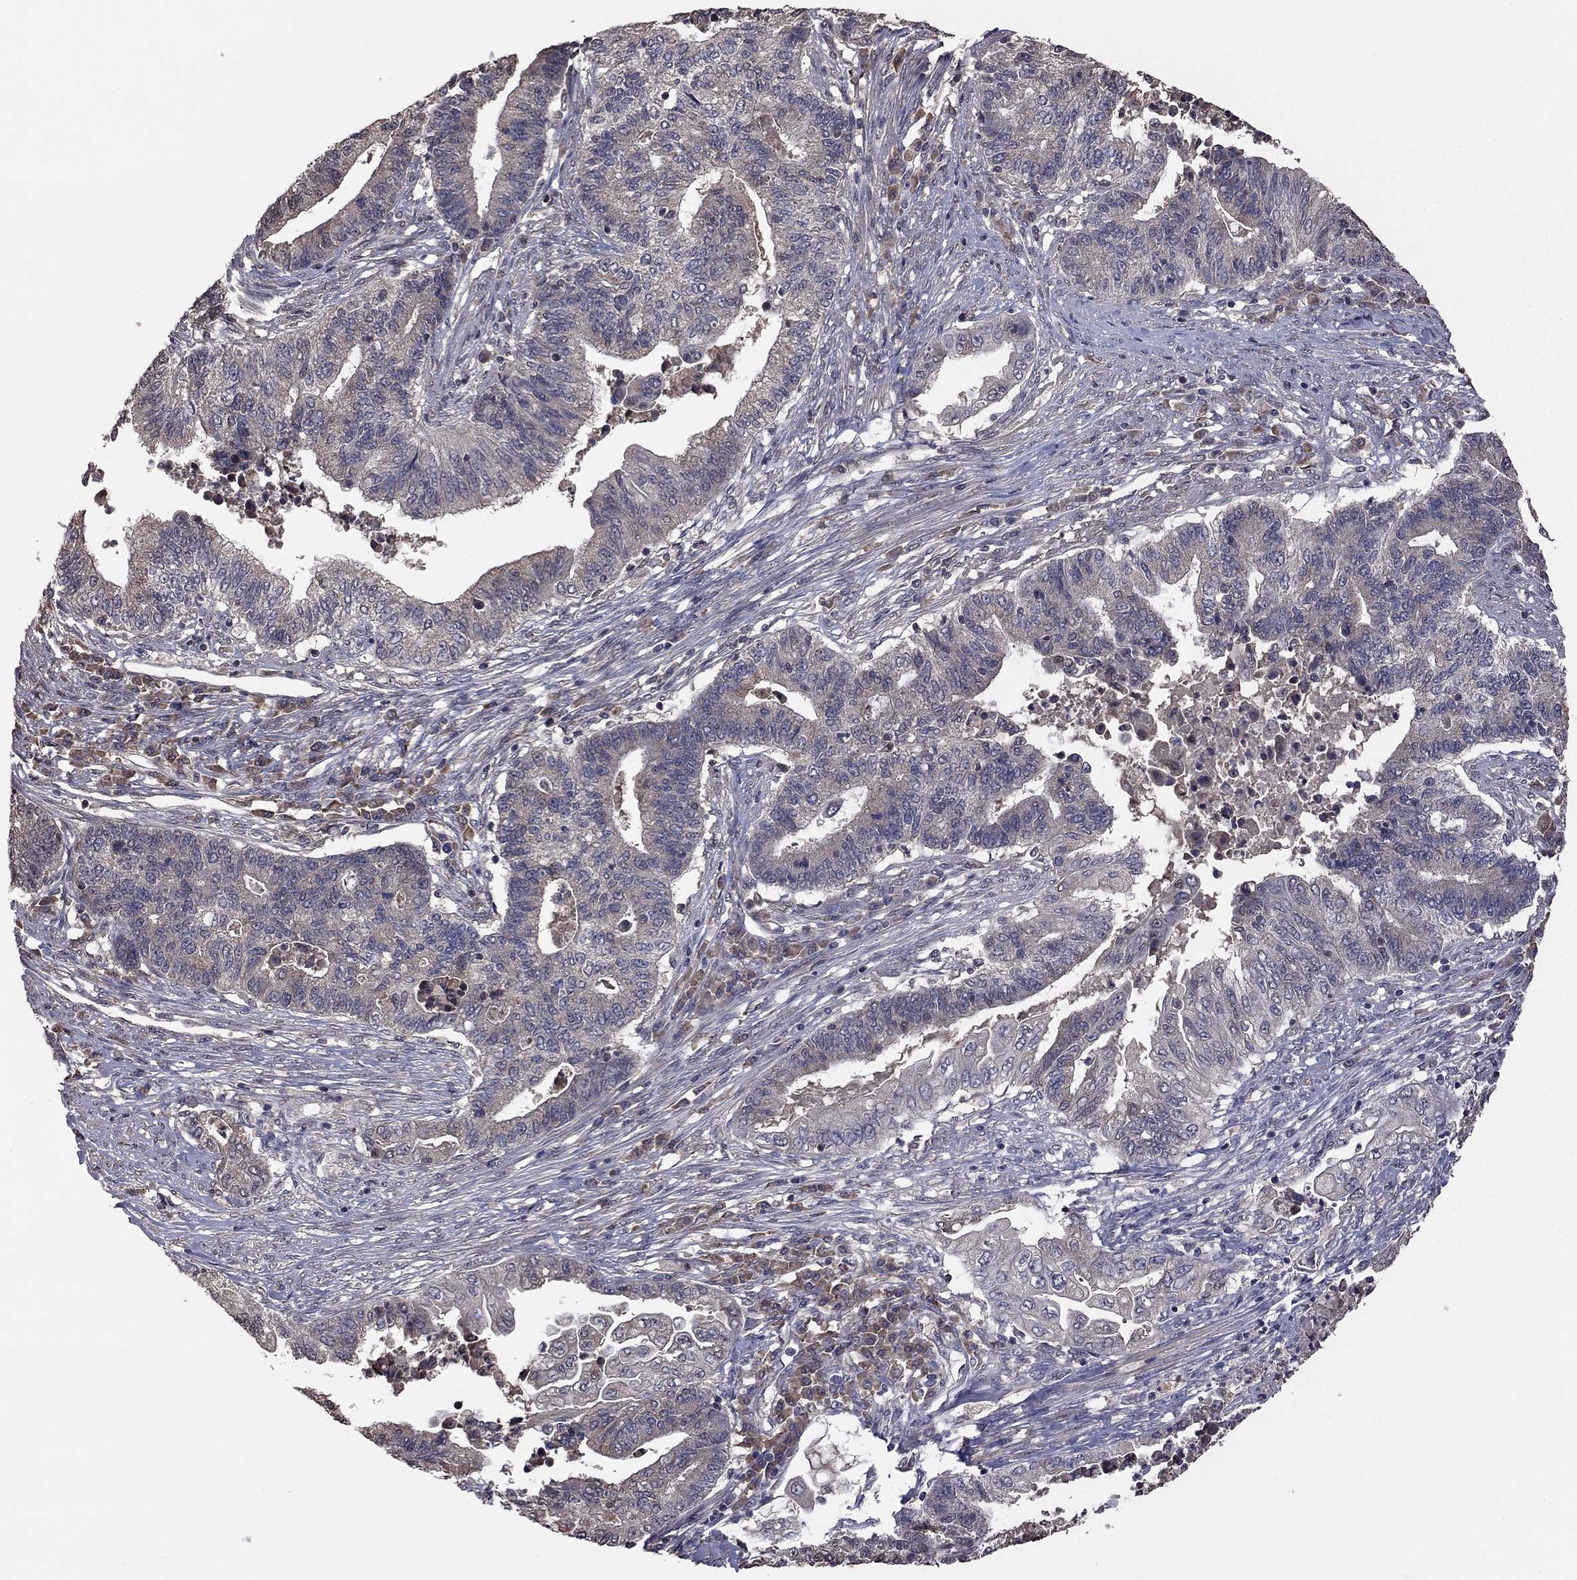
{"staining": {"intensity": "negative", "quantity": "none", "location": "none"}, "tissue": "endometrial cancer", "cell_type": "Tumor cells", "image_type": "cancer", "snomed": [{"axis": "morphology", "description": "Adenocarcinoma, NOS"}, {"axis": "topography", "description": "Uterus"}, {"axis": "topography", "description": "Endometrium"}], "caption": "Tumor cells show no significant protein staining in adenocarcinoma (endometrial).", "gene": "TSNARE1", "patient": {"sex": "female", "age": 54}}